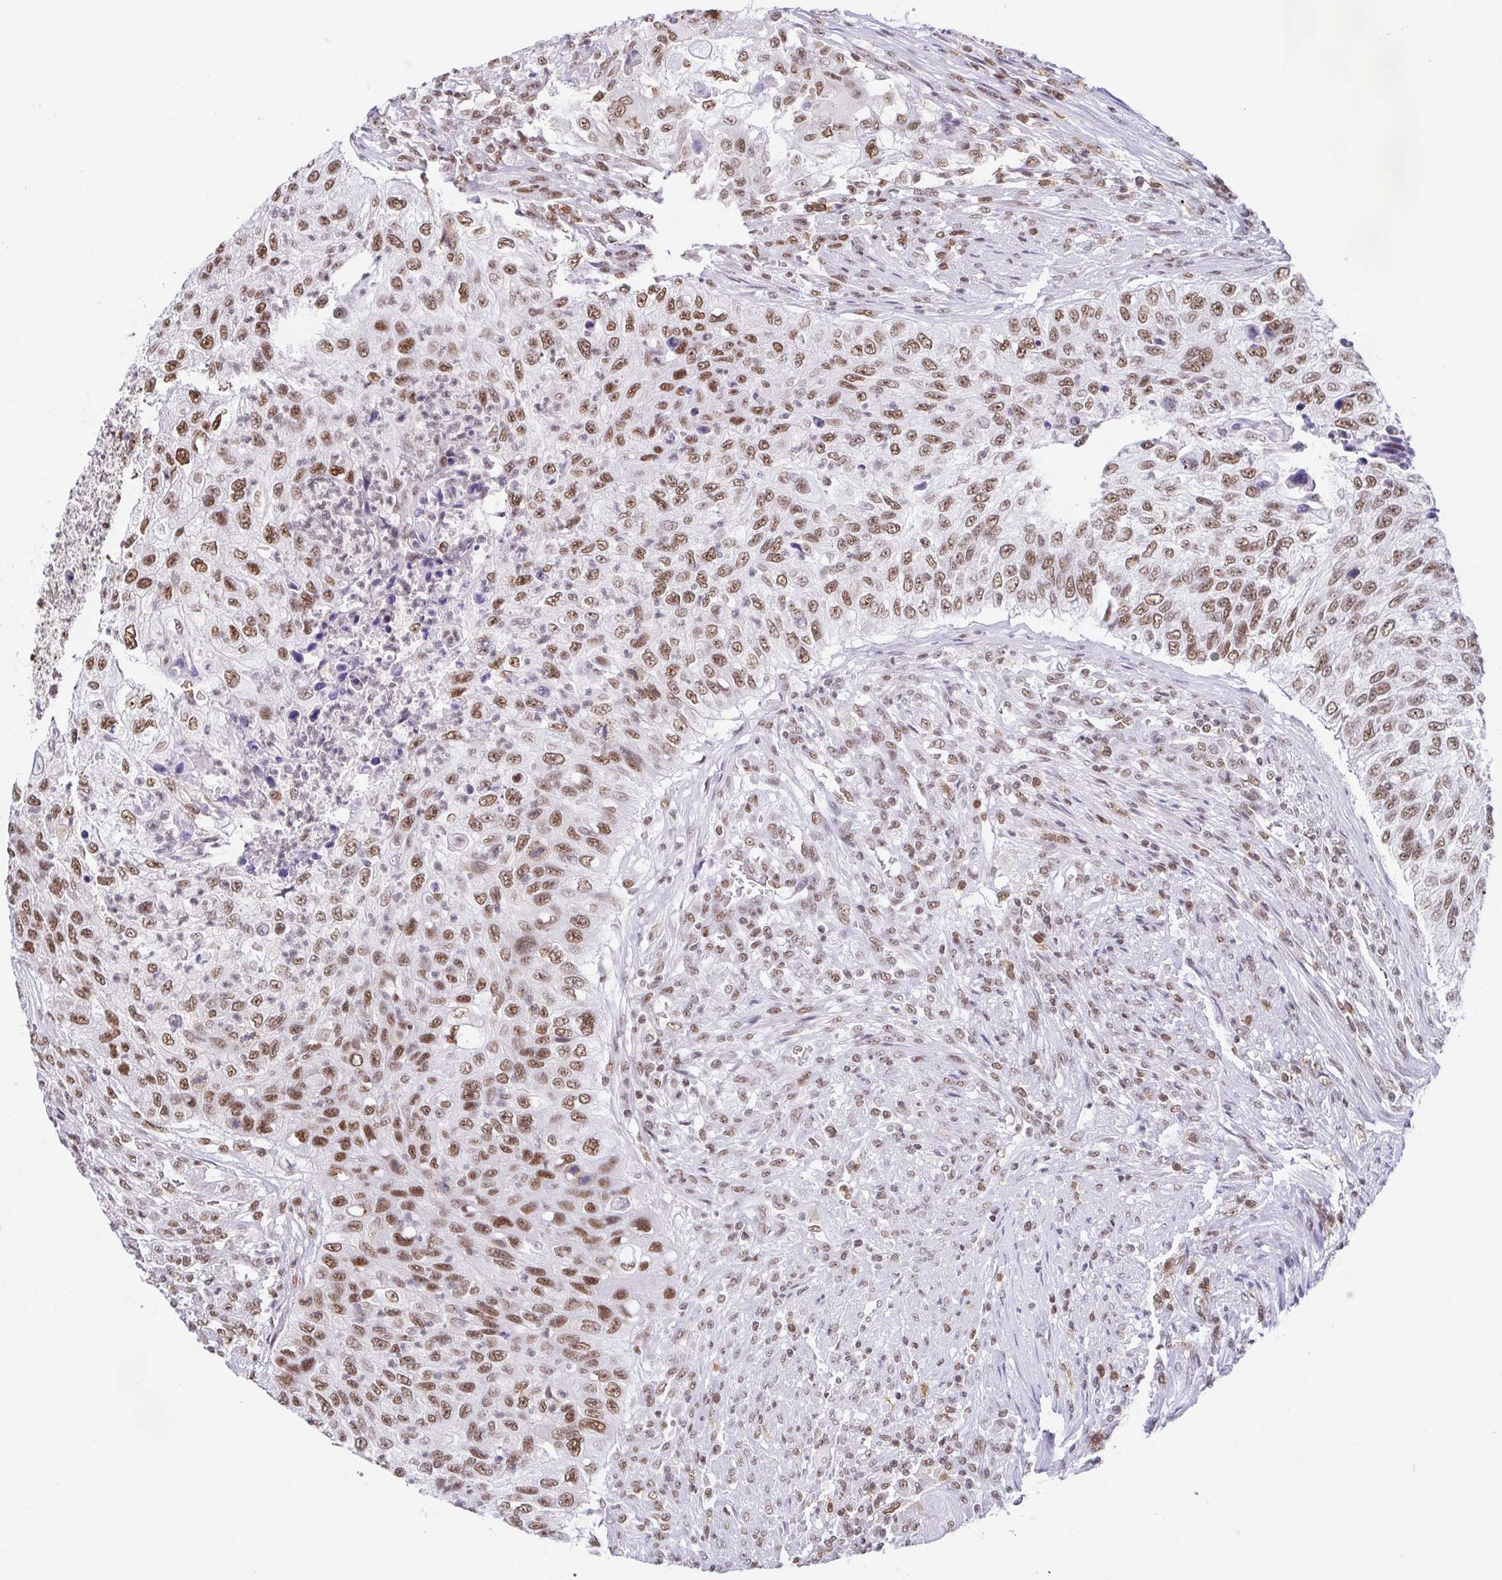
{"staining": {"intensity": "moderate", "quantity": ">75%", "location": "nuclear"}, "tissue": "urothelial cancer", "cell_type": "Tumor cells", "image_type": "cancer", "snomed": [{"axis": "morphology", "description": "Urothelial carcinoma, High grade"}, {"axis": "topography", "description": "Urinary bladder"}], "caption": "High-grade urothelial carcinoma stained for a protein (brown) demonstrates moderate nuclear positive positivity in approximately >75% of tumor cells.", "gene": "EWSR1", "patient": {"sex": "female", "age": 60}}